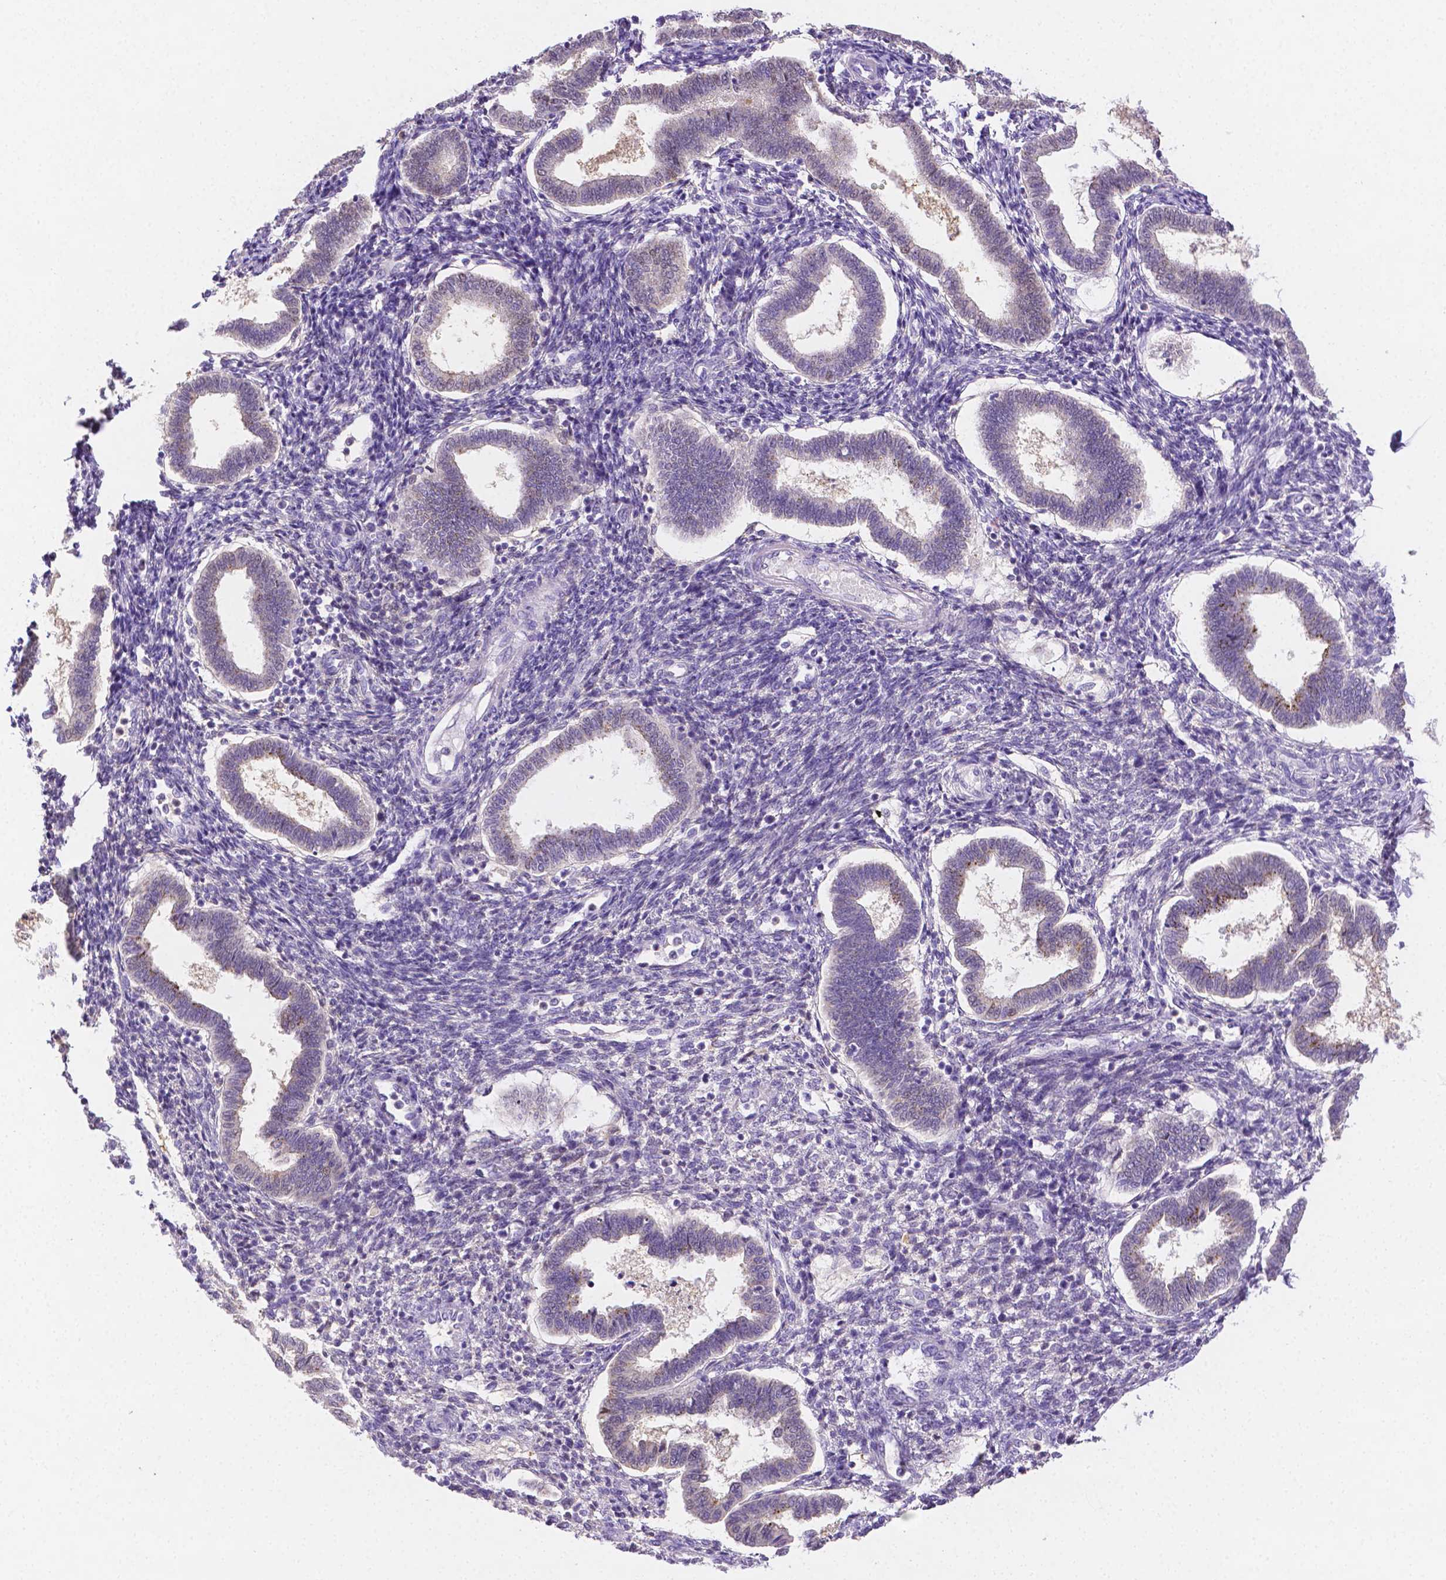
{"staining": {"intensity": "negative", "quantity": "none", "location": "none"}, "tissue": "endometrium", "cell_type": "Cells in endometrial stroma", "image_type": "normal", "snomed": [{"axis": "morphology", "description": "Normal tissue, NOS"}, {"axis": "topography", "description": "Endometrium"}], "caption": "There is no significant staining in cells in endometrial stroma of endometrium. The staining is performed using DAB brown chromogen with nuclei counter-stained in using hematoxylin.", "gene": "NXPH2", "patient": {"sex": "female", "age": 24}}